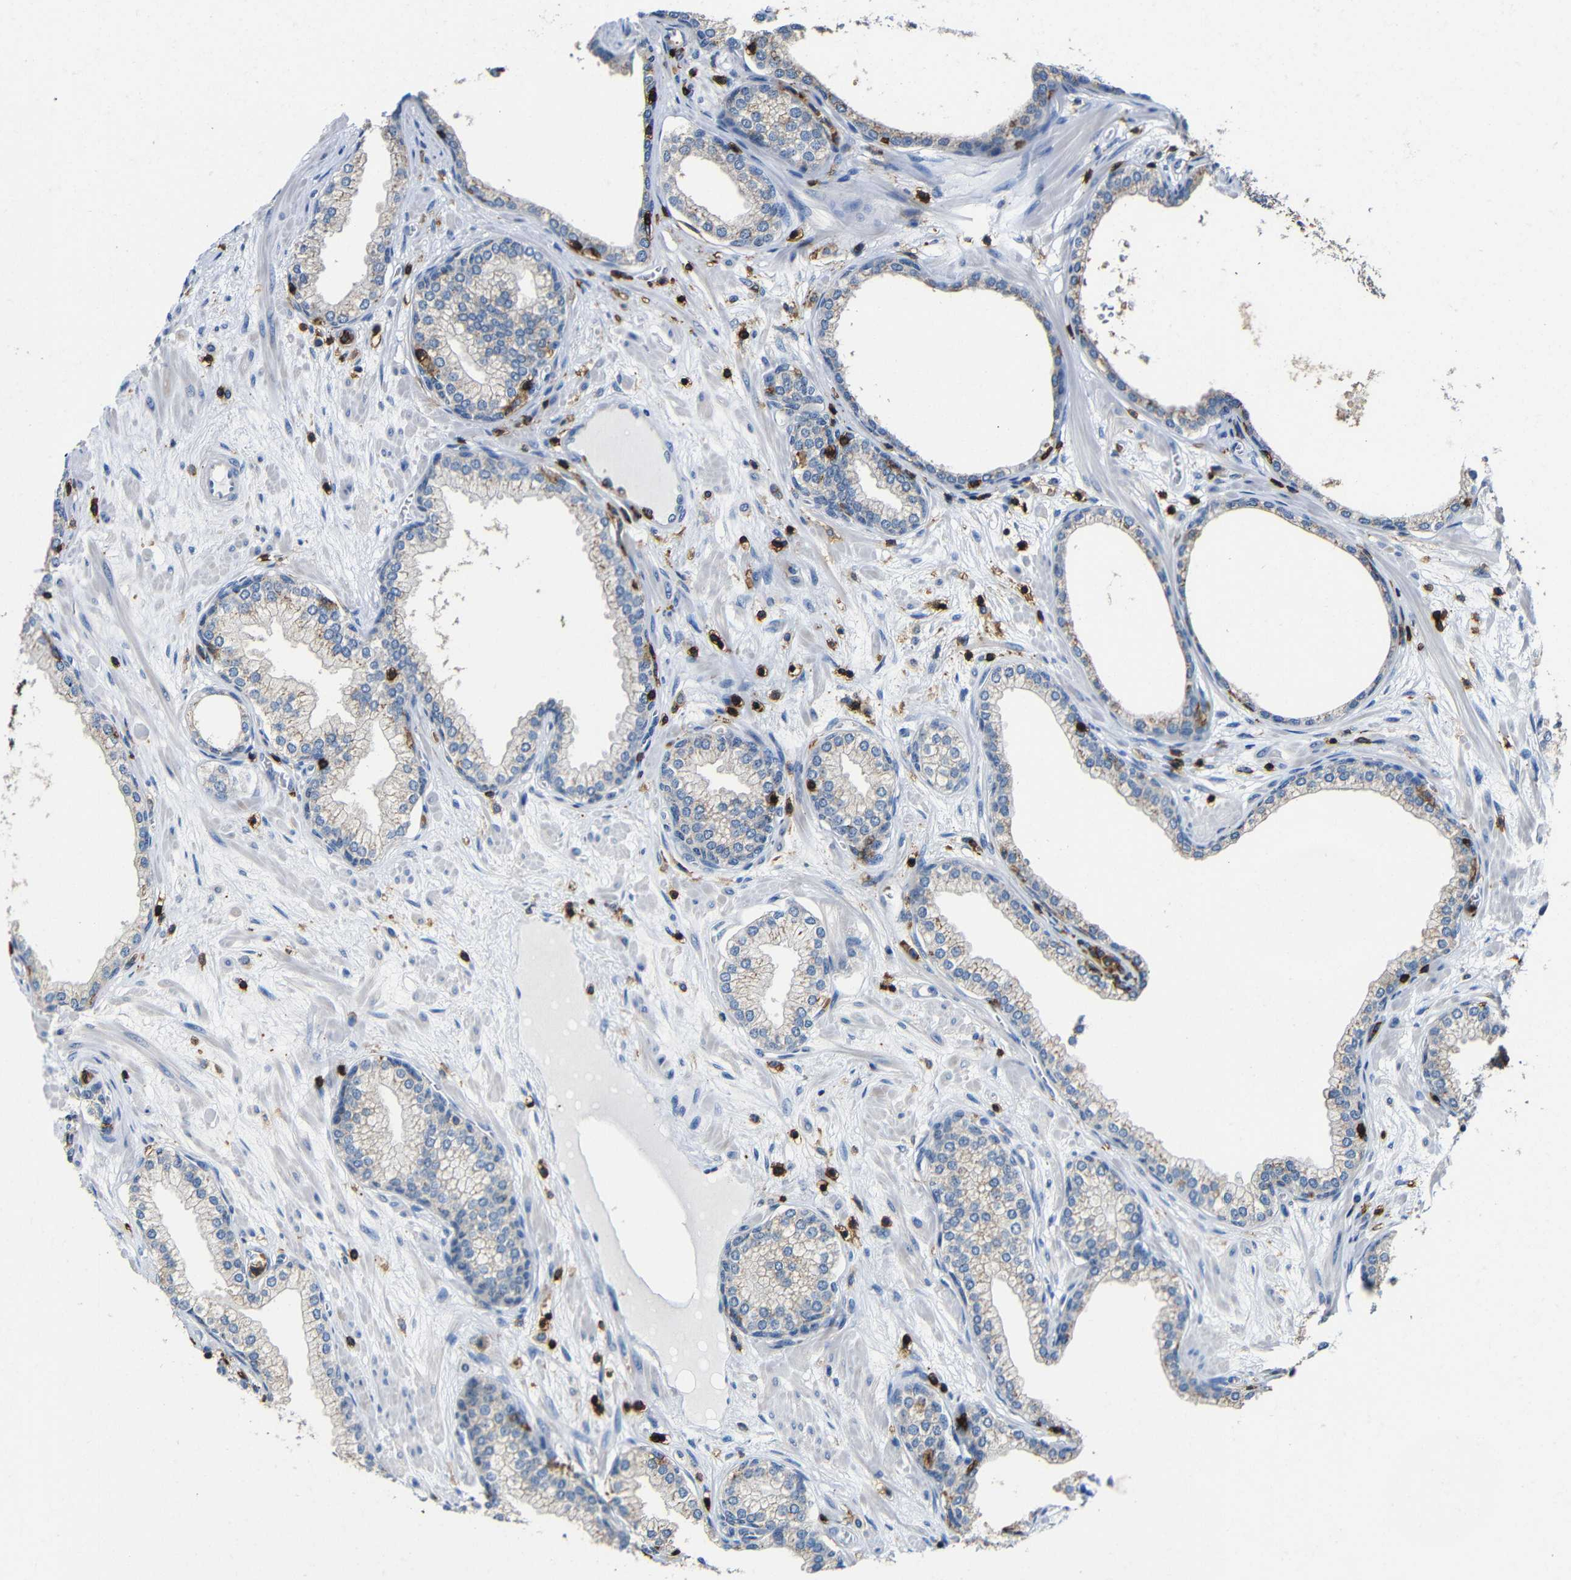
{"staining": {"intensity": "weak", "quantity": "25%-75%", "location": "cytoplasmic/membranous"}, "tissue": "prostate", "cell_type": "Glandular cells", "image_type": "normal", "snomed": [{"axis": "morphology", "description": "Normal tissue, NOS"}, {"axis": "morphology", "description": "Urothelial carcinoma, Low grade"}, {"axis": "topography", "description": "Urinary bladder"}, {"axis": "topography", "description": "Prostate"}], "caption": "Prostate stained for a protein exhibits weak cytoplasmic/membranous positivity in glandular cells. (DAB = brown stain, brightfield microscopy at high magnification).", "gene": "P2RY12", "patient": {"sex": "male", "age": 60}}